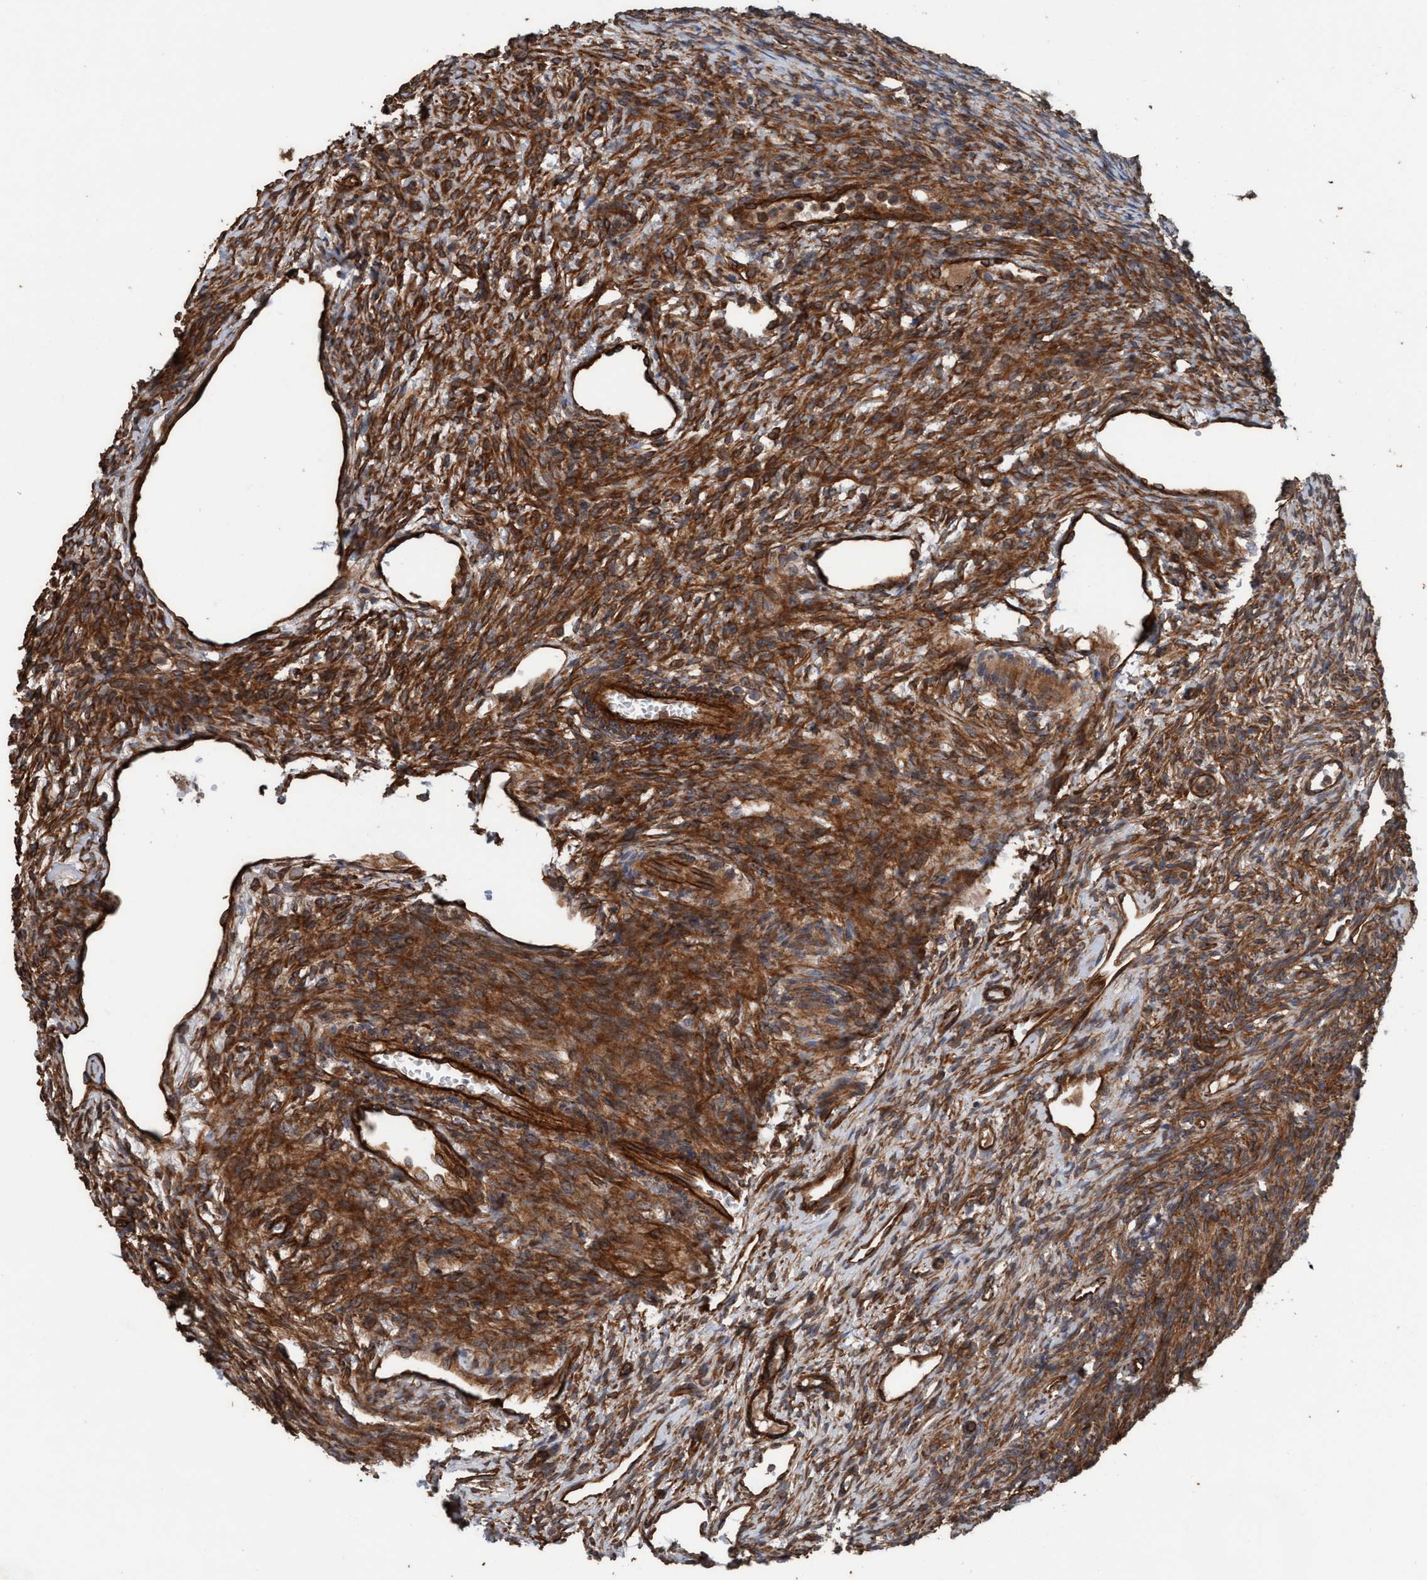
{"staining": {"intensity": "strong", "quantity": "25%-75%", "location": "cytoplasmic/membranous"}, "tissue": "ovary", "cell_type": "Ovarian stroma cells", "image_type": "normal", "snomed": [{"axis": "morphology", "description": "Normal tissue, NOS"}, {"axis": "topography", "description": "Ovary"}], "caption": "Immunohistochemistry (IHC) (DAB (3,3'-diaminobenzidine)) staining of normal human ovary shows strong cytoplasmic/membranous protein positivity in about 25%-75% of ovarian stroma cells. Using DAB (3,3'-diaminobenzidine) (brown) and hematoxylin (blue) stains, captured at high magnification using brightfield microscopy.", "gene": "STXBP4", "patient": {"sex": "female", "age": 33}}